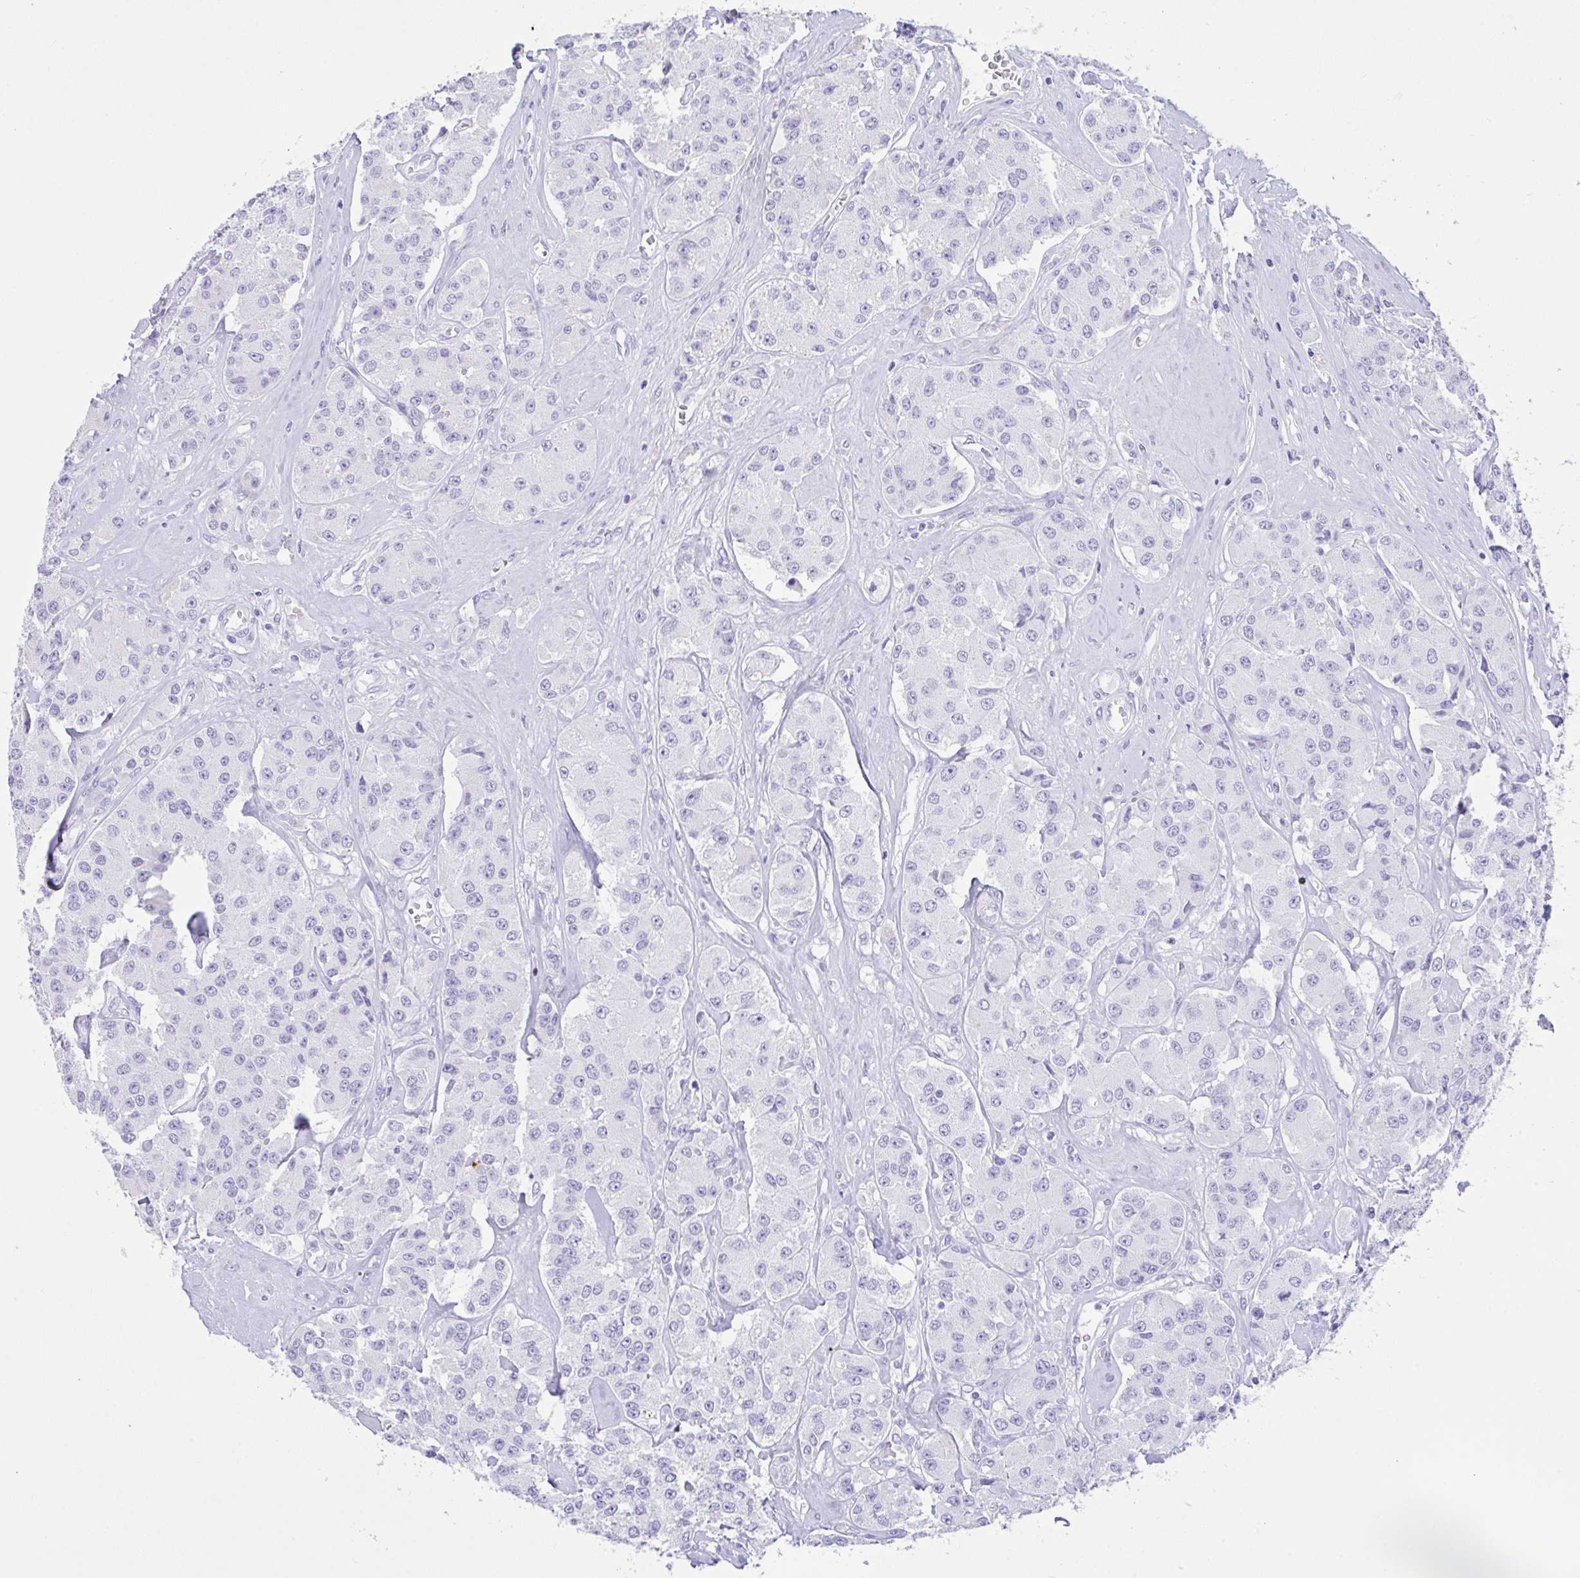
{"staining": {"intensity": "negative", "quantity": "none", "location": "none"}, "tissue": "carcinoid", "cell_type": "Tumor cells", "image_type": "cancer", "snomed": [{"axis": "morphology", "description": "Carcinoid, malignant, NOS"}, {"axis": "topography", "description": "Pancreas"}], "caption": "Immunohistochemistry of human carcinoid exhibits no expression in tumor cells.", "gene": "CPA1", "patient": {"sex": "male", "age": 41}}